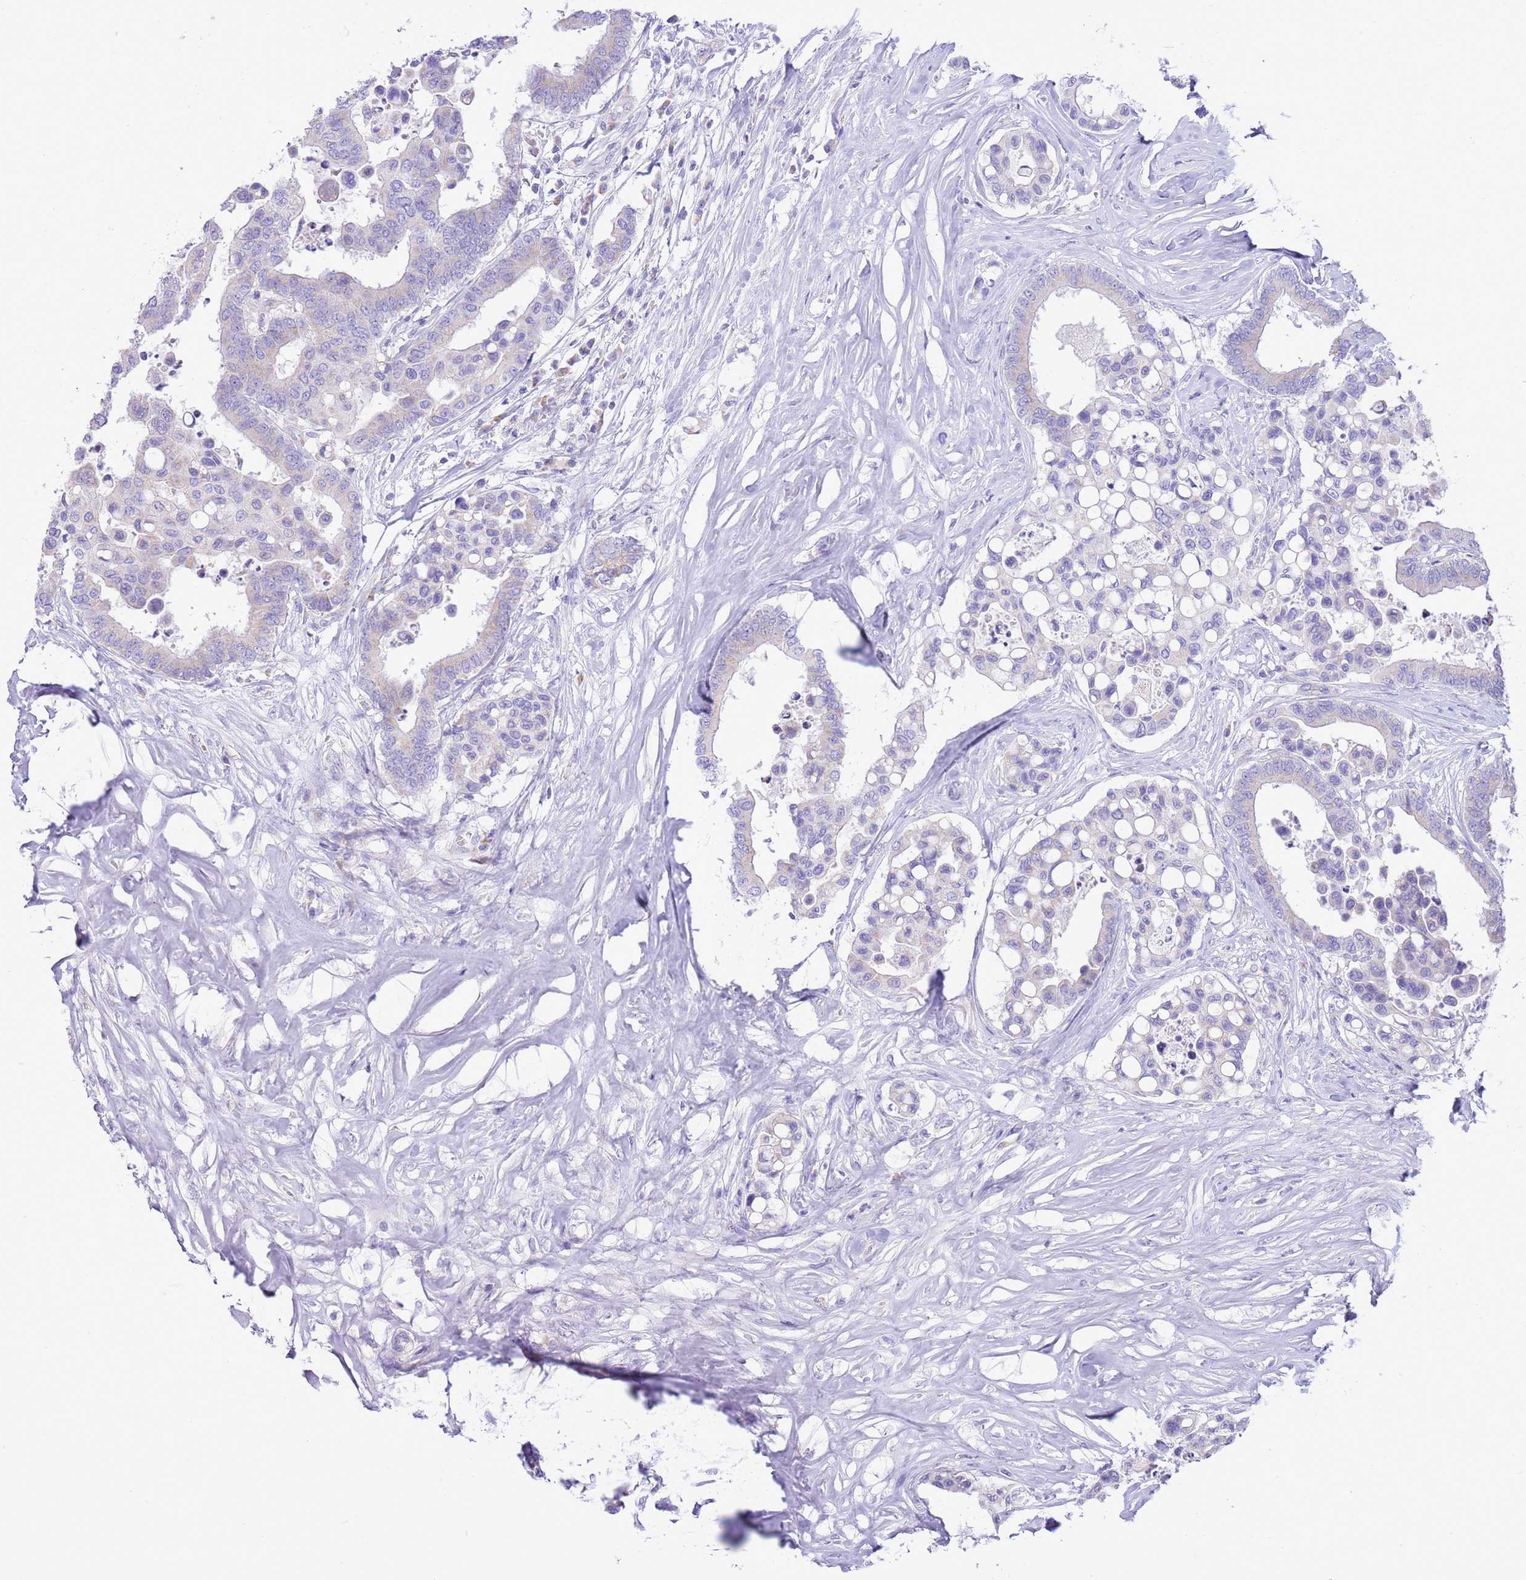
{"staining": {"intensity": "negative", "quantity": "none", "location": "none"}, "tissue": "colorectal cancer", "cell_type": "Tumor cells", "image_type": "cancer", "snomed": [{"axis": "morphology", "description": "Adenocarcinoma, NOS"}, {"axis": "topography", "description": "Colon"}], "caption": "There is no significant positivity in tumor cells of adenocarcinoma (colorectal).", "gene": "OAZ2", "patient": {"sex": "male", "age": 82}}